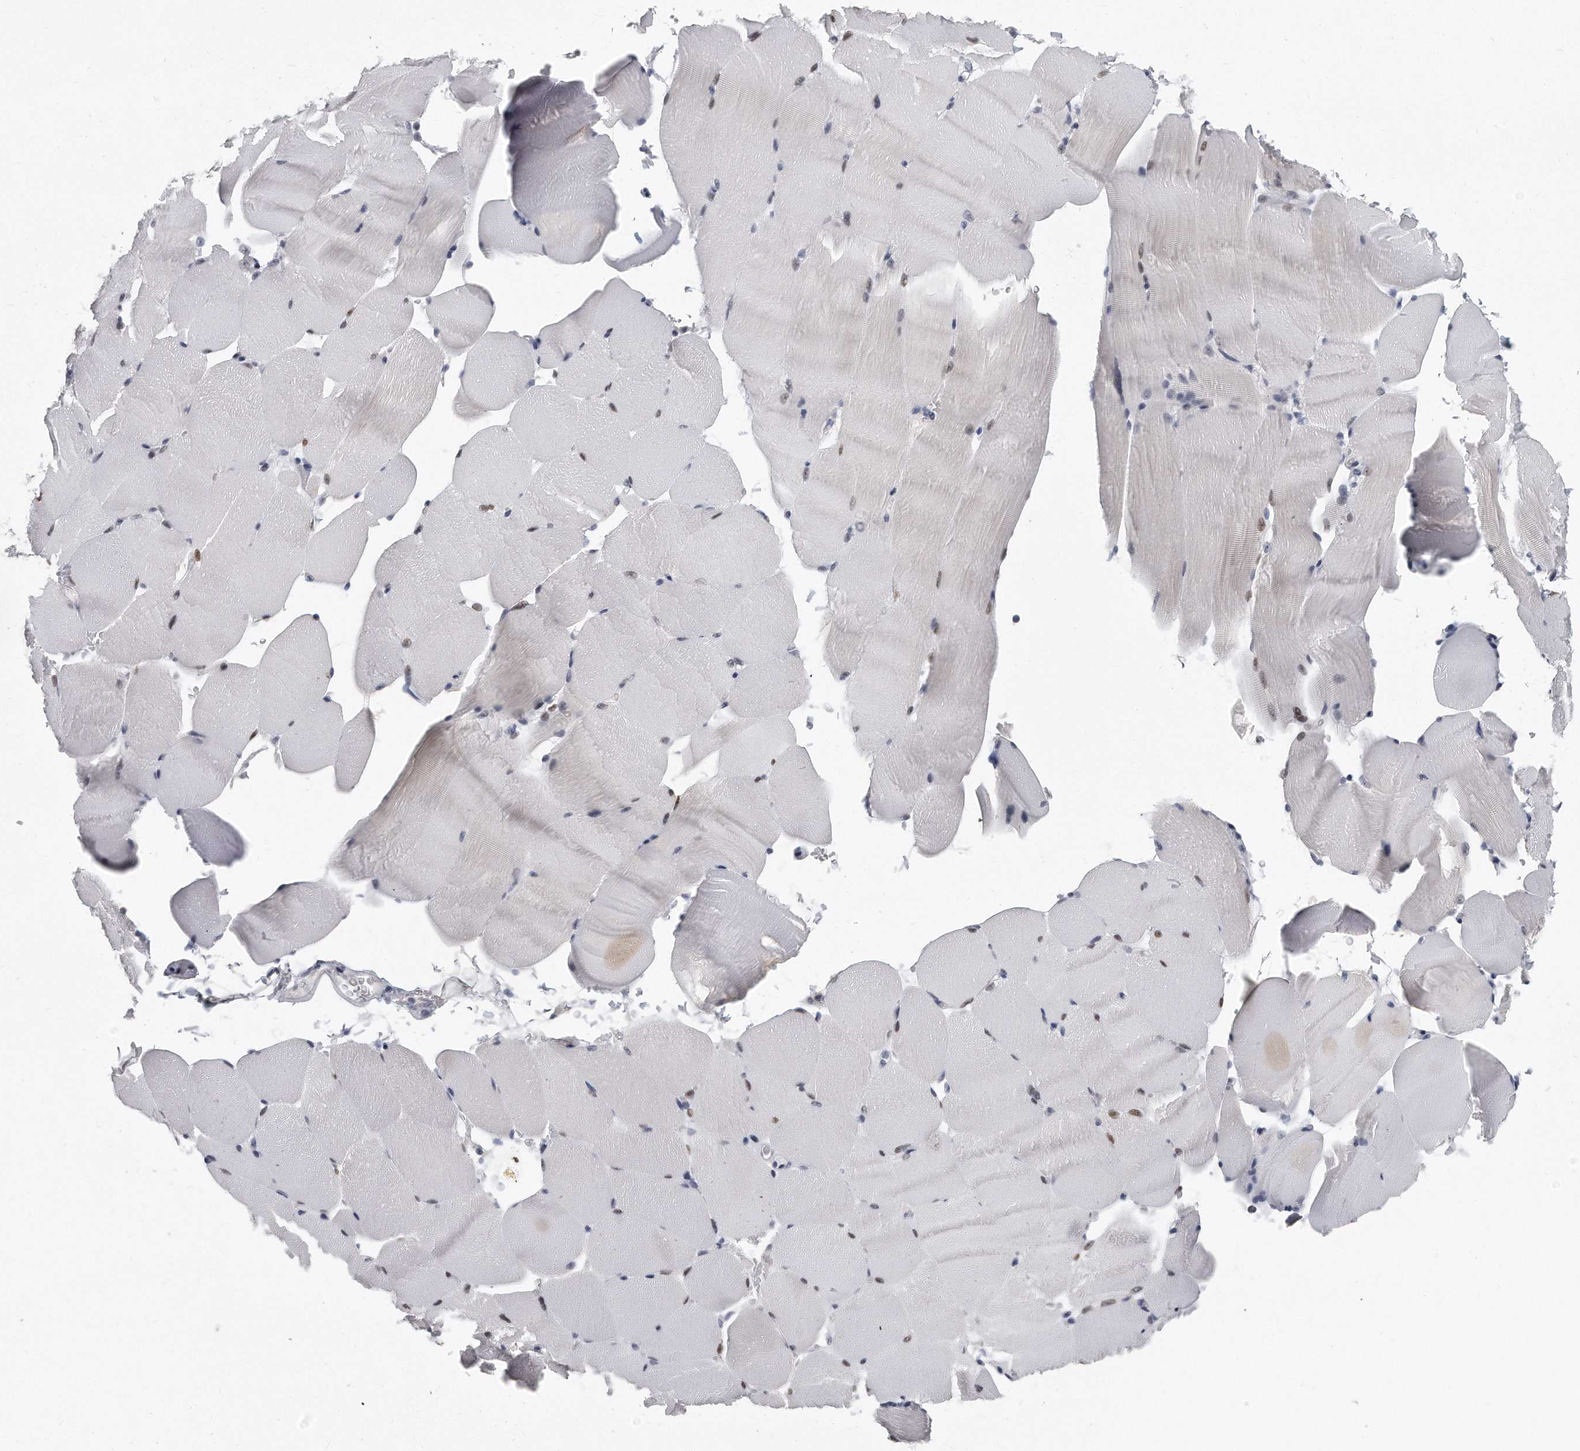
{"staining": {"intensity": "moderate", "quantity": "<25%", "location": "nuclear"}, "tissue": "skeletal muscle", "cell_type": "Myocytes", "image_type": "normal", "snomed": [{"axis": "morphology", "description": "Normal tissue, NOS"}, {"axis": "topography", "description": "Skeletal muscle"}, {"axis": "topography", "description": "Parathyroid gland"}], "caption": "Immunohistochemistry of unremarkable human skeletal muscle exhibits low levels of moderate nuclear staining in approximately <25% of myocytes. The staining is performed using DAB brown chromogen to label protein expression. The nuclei are counter-stained blue using hematoxylin.", "gene": "TFCP2L1", "patient": {"sex": "female", "age": 37}}